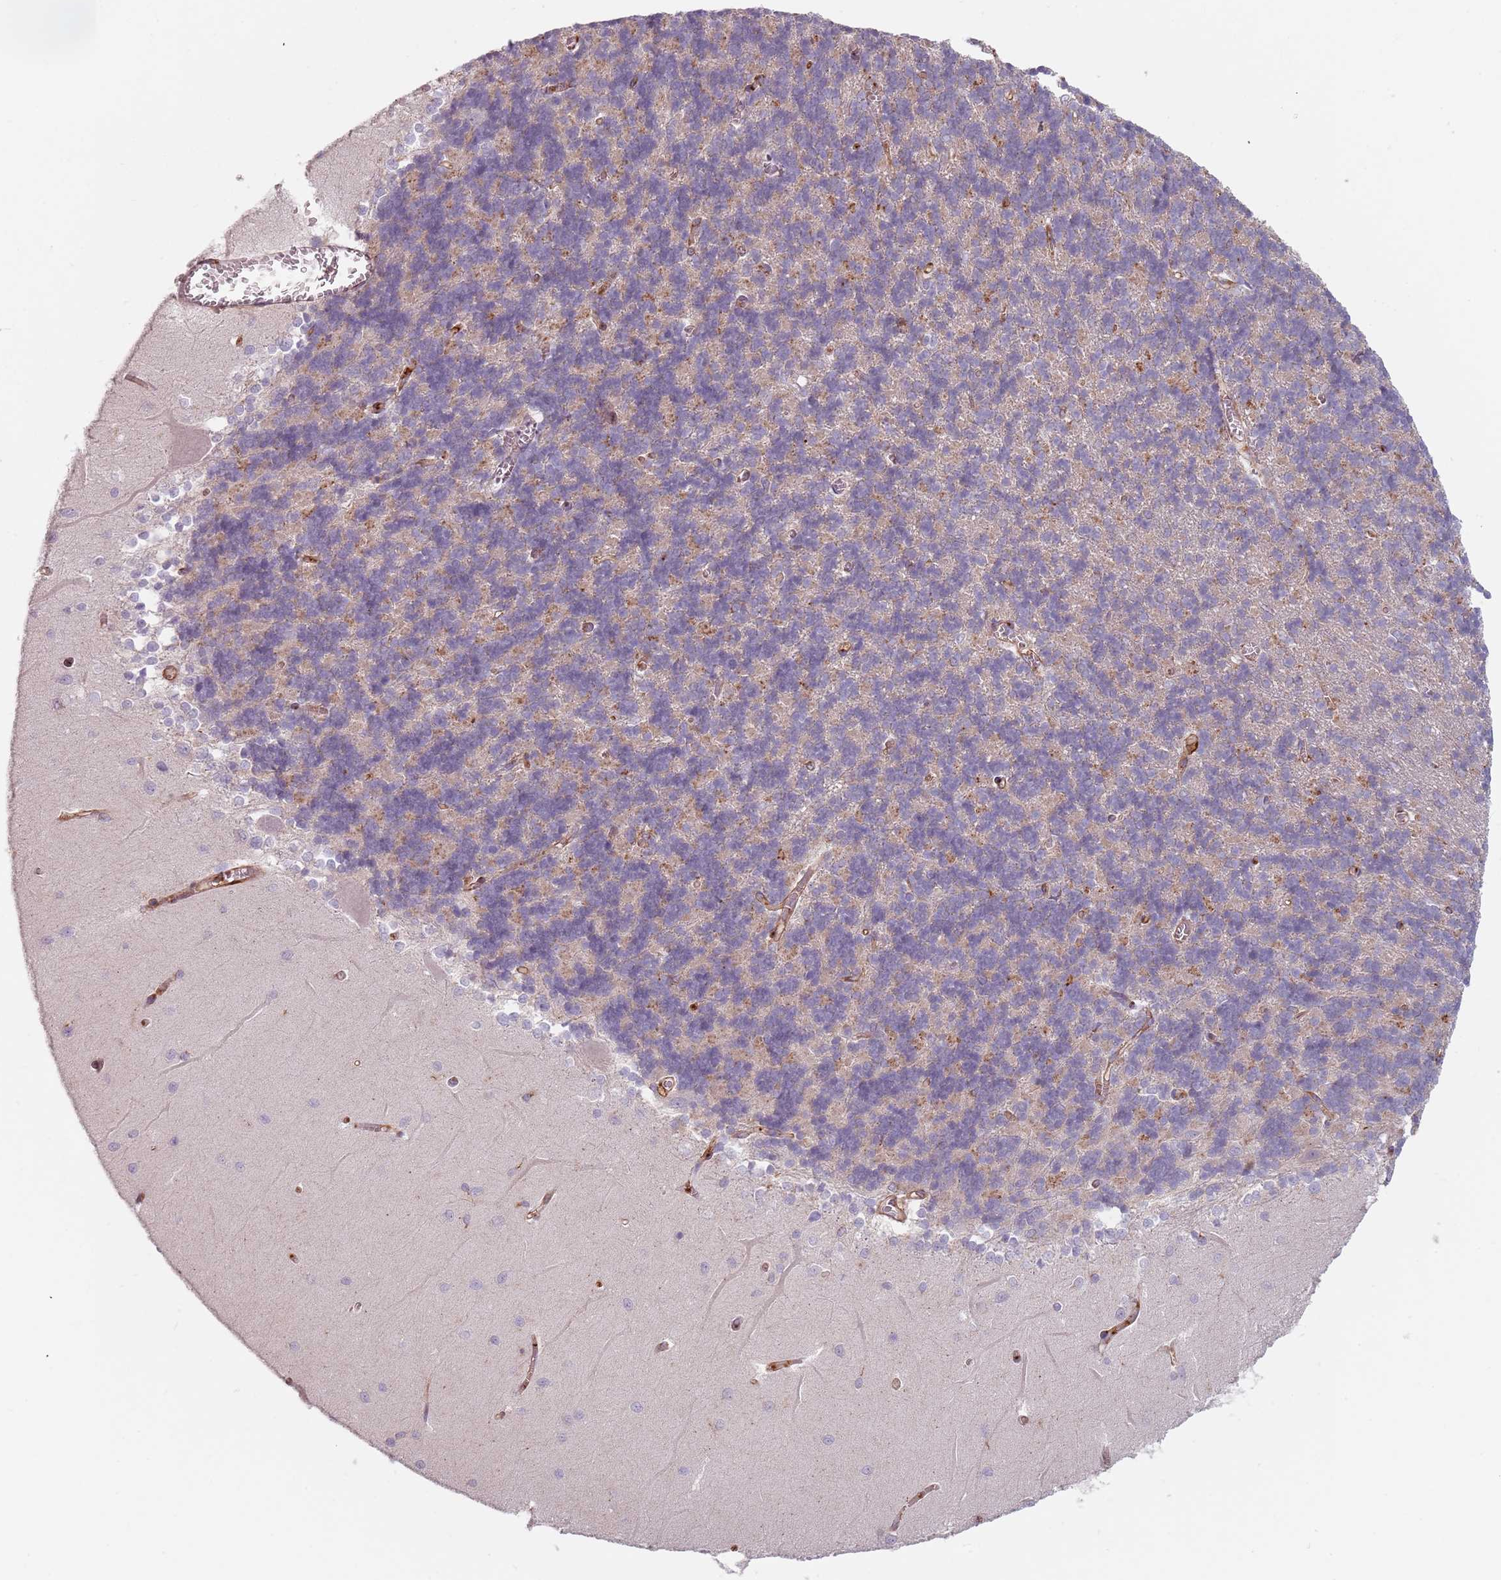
{"staining": {"intensity": "weak", "quantity": "25%-75%", "location": "cytoplasmic/membranous"}, "tissue": "cerebellum", "cell_type": "Cells in granular layer", "image_type": "normal", "snomed": [{"axis": "morphology", "description": "Normal tissue, NOS"}, {"axis": "topography", "description": "Cerebellum"}], "caption": "Brown immunohistochemical staining in benign cerebellum demonstrates weak cytoplasmic/membranous staining in approximately 25%-75% of cells in granular layer. (DAB (3,3'-diaminobenzidine) IHC, brown staining for protein, blue staining for nuclei).", "gene": "TPD52L2", "patient": {"sex": "male", "age": 37}}